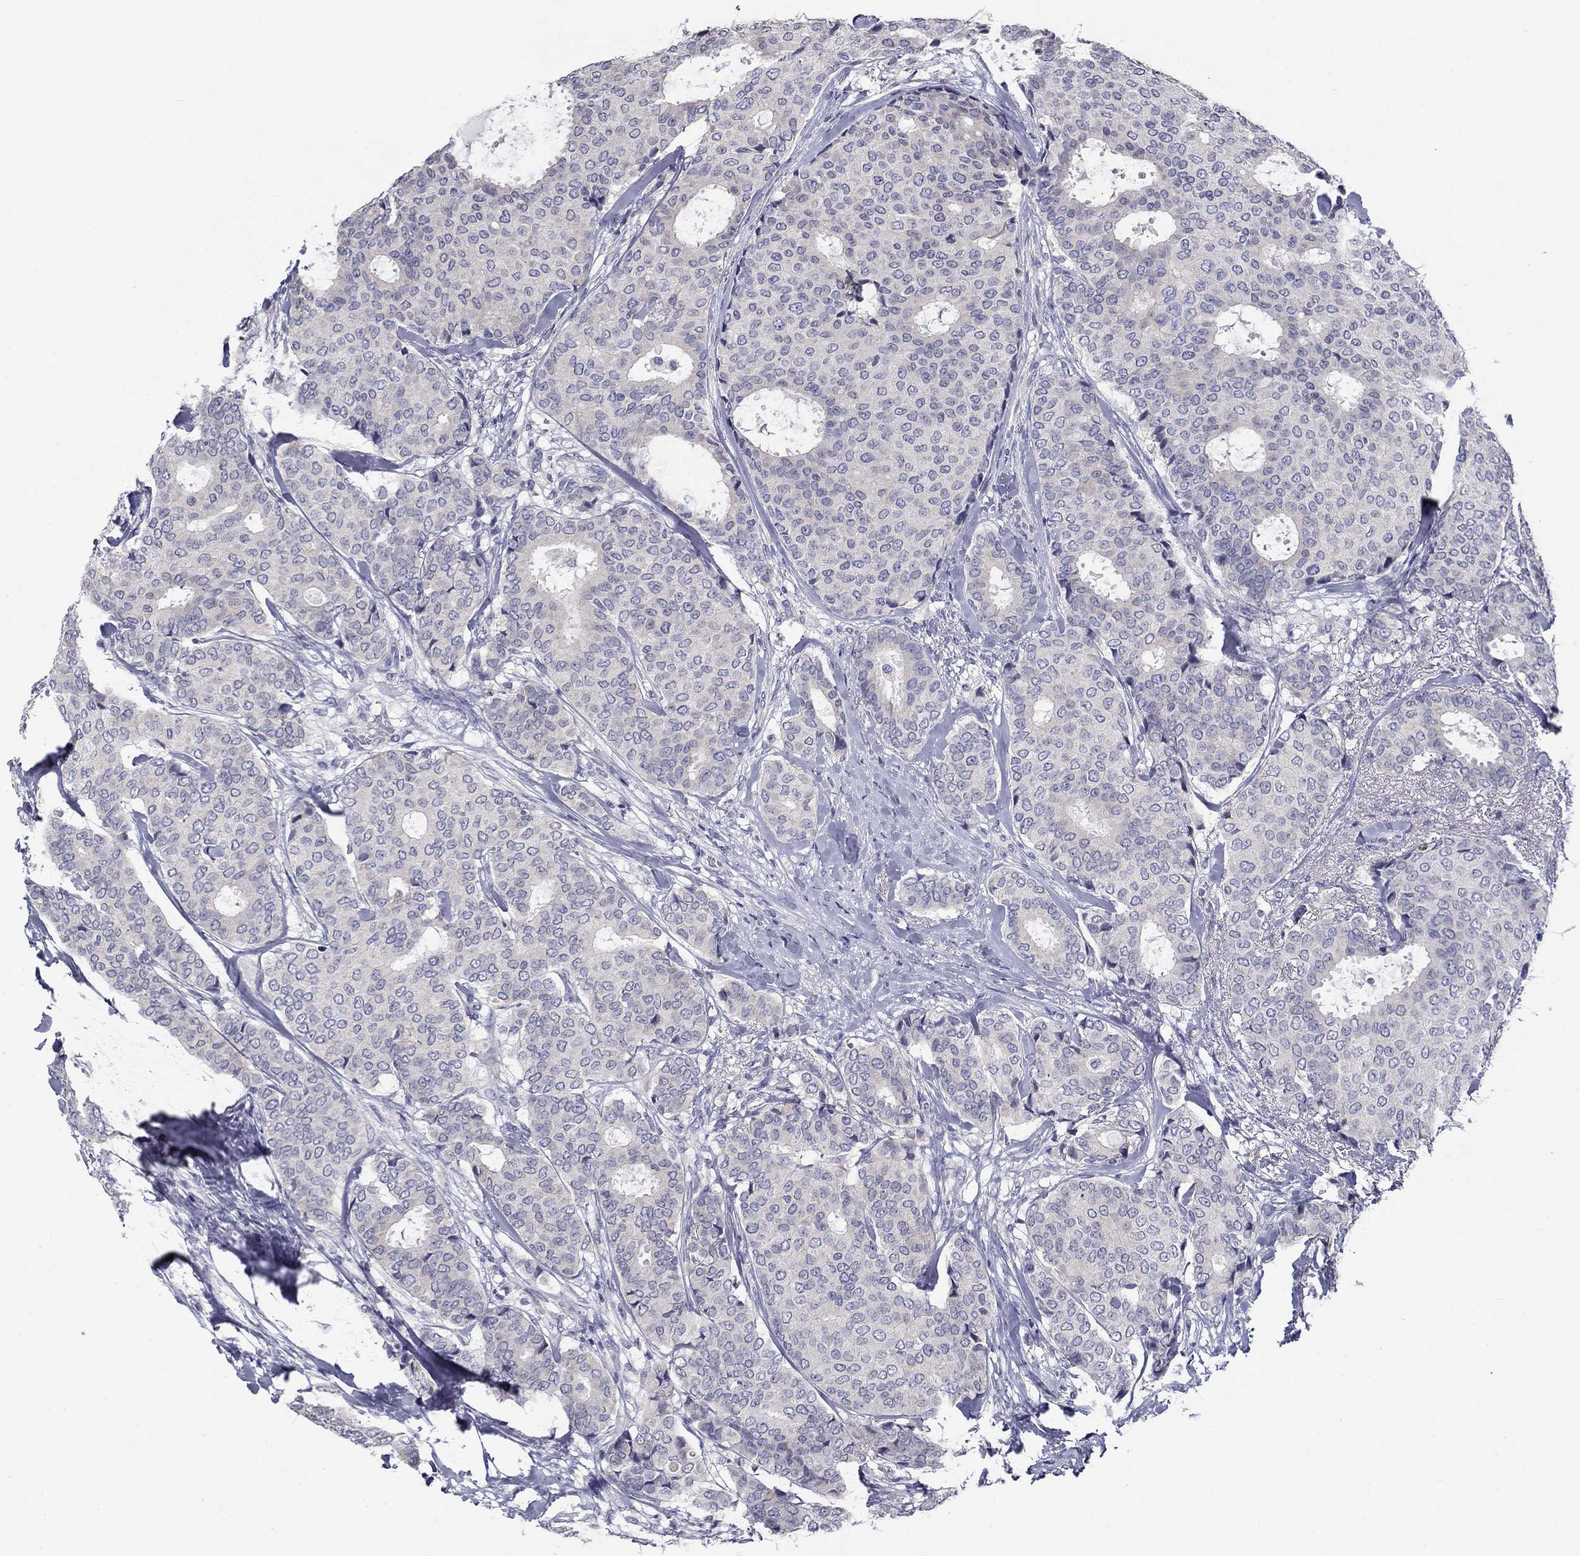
{"staining": {"intensity": "negative", "quantity": "none", "location": "none"}, "tissue": "breast cancer", "cell_type": "Tumor cells", "image_type": "cancer", "snomed": [{"axis": "morphology", "description": "Duct carcinoma"}, {"axis": "topography", "description": "Breast"}], "caption": "Immunohistochemistry (IHC) histopathology image of human breast cancer (infiltrating ductal carcinoma) stained for a protein (brown), which exhibits no expression in tumor cells.", "gene": "SPATA7", "patient": {"sex": "female", "age": 75}}